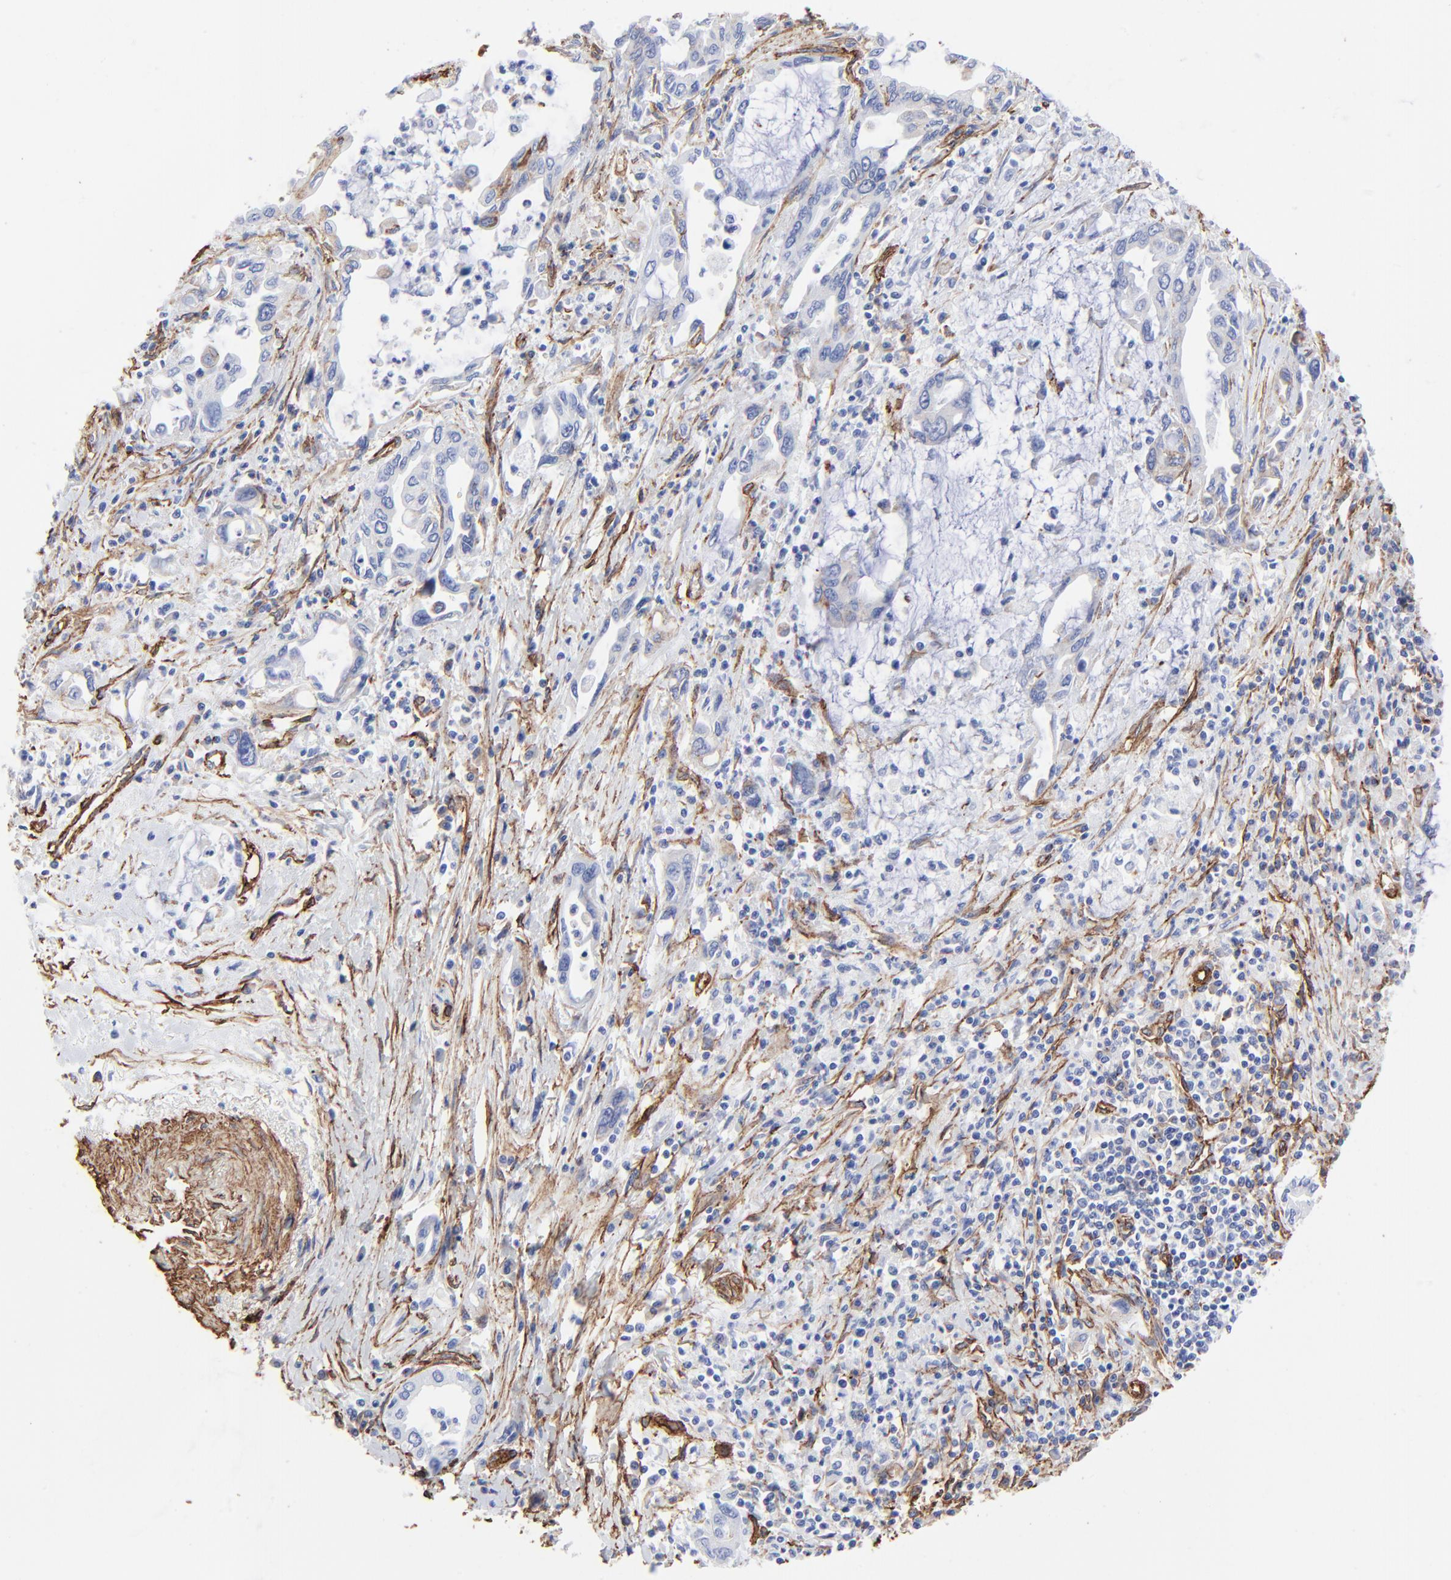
{"staining": {"intensity": "moderate", "quantity": "<25%", "location": "cytoplasmic/membranous"}, "tissue": "pancreatic cancer", "cell_type": "Tumor cells", "image_type": "cancer", "snomed": [{"axis": "morphology", "description": "Adenocarcinoma, NOS"}, {"axis": "topography", "description": "Pancreas"}], "caption": "IHC staining of pancreatic cancer, which displays low levels of moderate cytoplasmic/membranous expression in approximately <25% of tumor cells indicating moderate cytoplasmic/membranous protein staining. The staining was performed using DAB (brown) for protein detection and nuclei were counterstained in hematoxylin (blue).", "gene": "CAV1", "patient": {"sex": "female", "age": 57}}